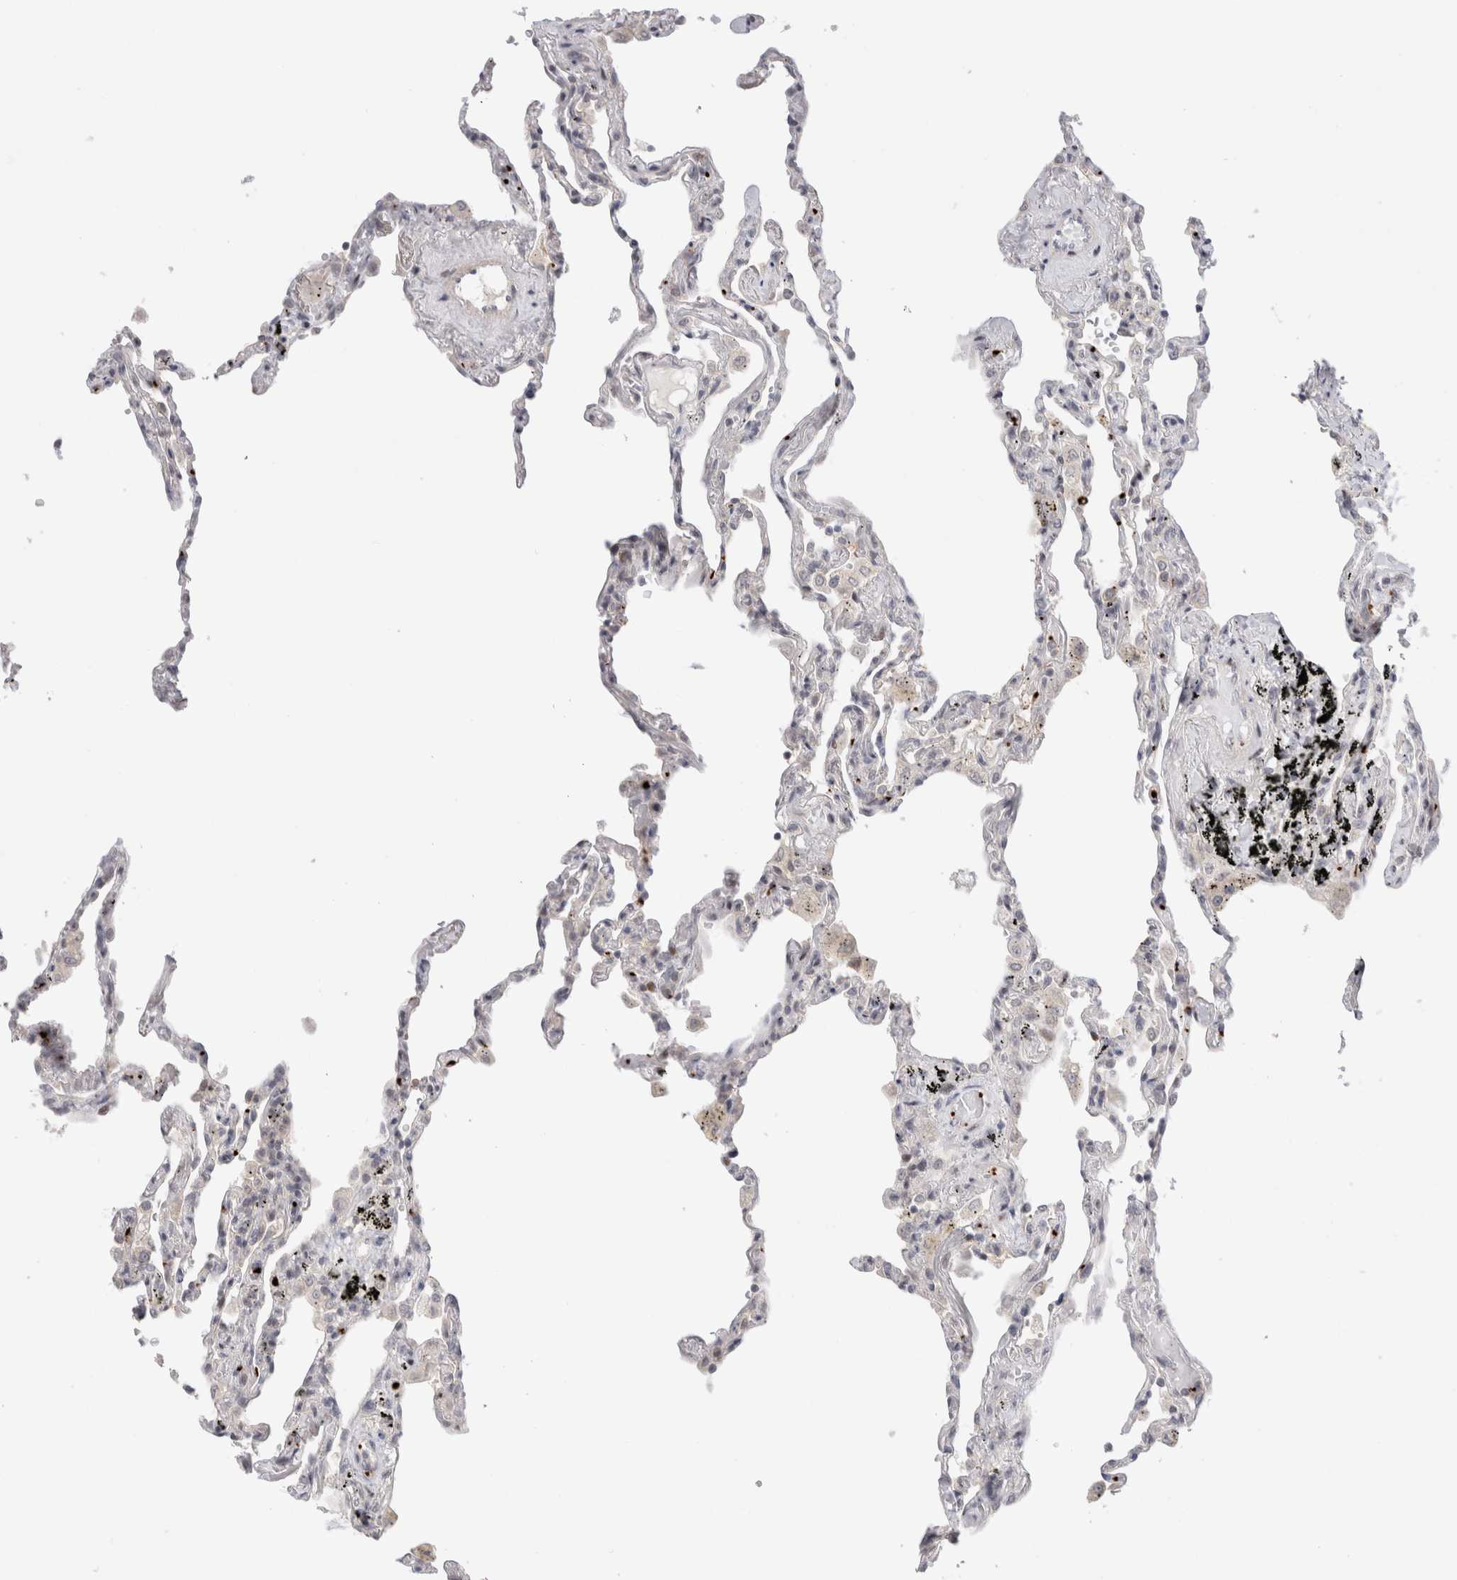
{"staining": {"intensity": "negative", "quantity": "none", "location": "none"}, "tissue": "lung", "cell_type": "Alveolar cells", "image_type": "normal", "snomed": [{"axis": "morphology", "description": "Normal tissue, NOS"}, {"axis": "topography", "description": "Lung"}], "caption": "The histopathology image demonstrates no significant positivity in alveolar cells of lung.", "gene": "VPS28", "patient": {"sex": "male", "age": 59}}